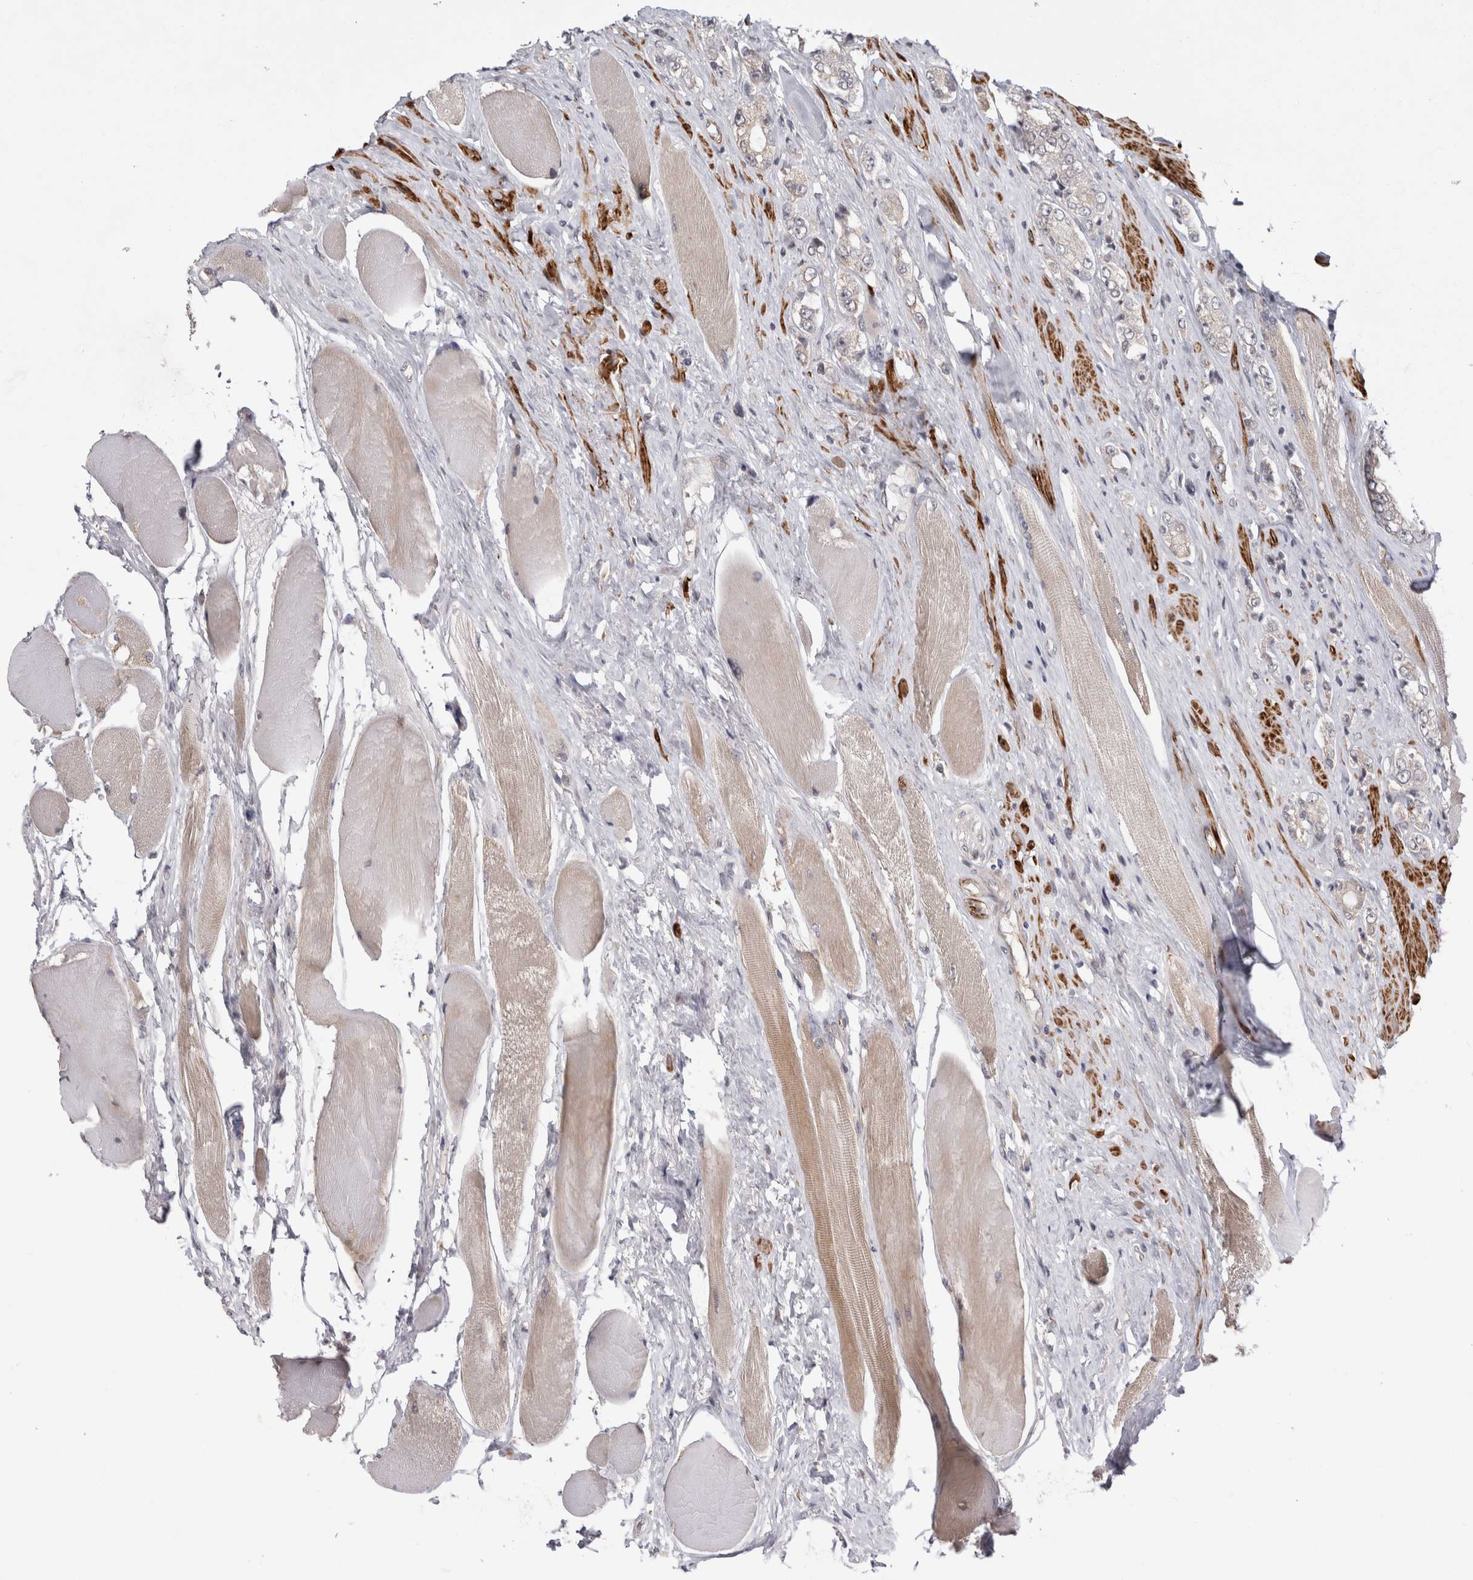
{"staining": {"intensity": "negative", "quantity": "none", "location": "none"}, "tissue": "prostate cancer", "cell_type": "Tumor cells", "image_type": "cancer", "snomed": [{"axis": "morphology", "description": "Adenocarcinoma, High grade"}, {"axis": "topography", "description": "Prostate"}], "caption": "Tumor cells are negative for brown protein staining in prostate cancer (adenocarcinoma (high-grade)).", "gene": "ZNF318", "patient": {"sex": "male", "age": 61}}